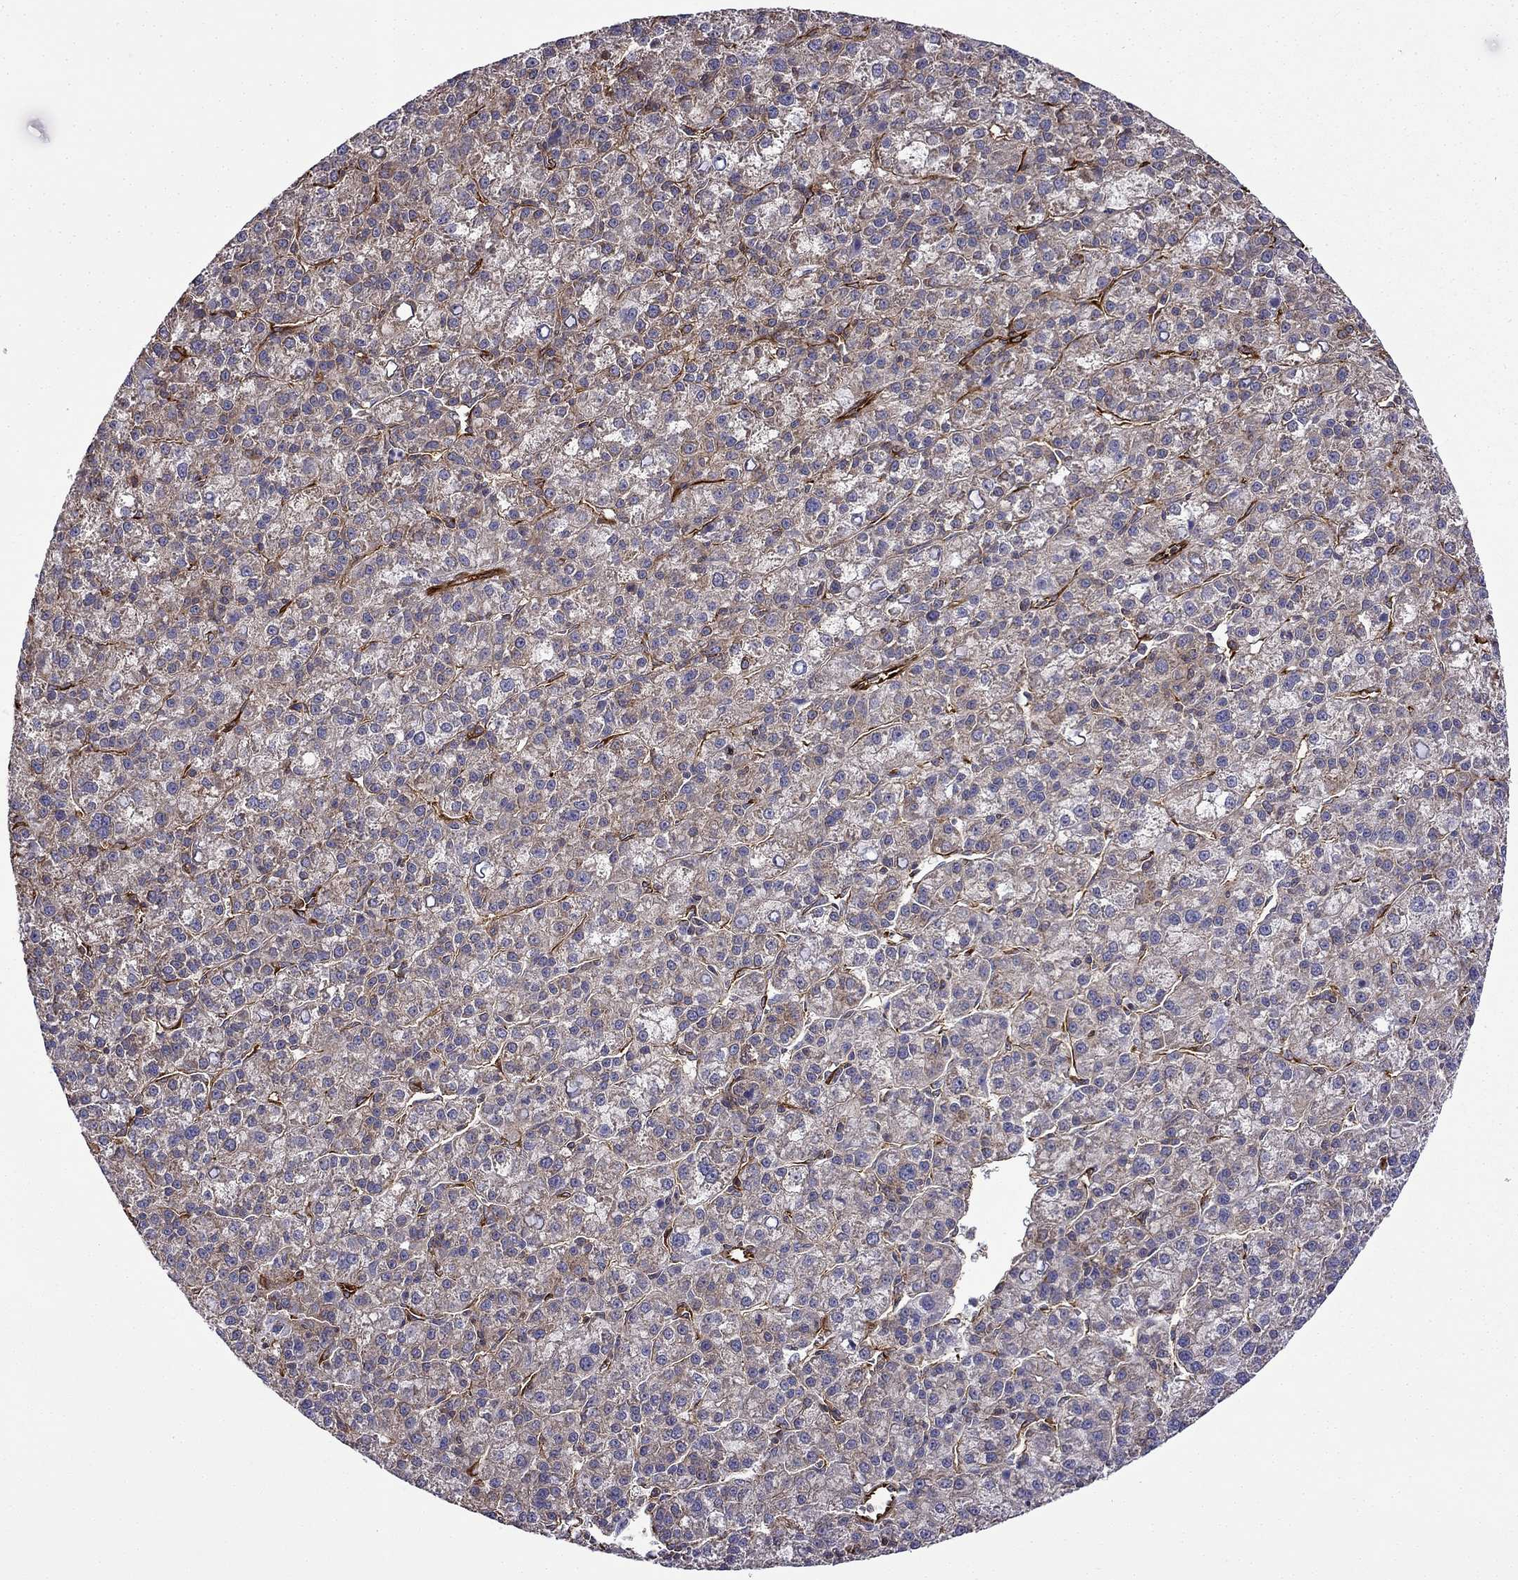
{"staining": {"intensity": "moderate", "quantity": "<25%", "location": "cytoplasmic/membranous"}, "tissue": "liver cancer", "cell_type": "Tumor cells", "image_type": "cancer", "snomed": [{"axis": "morphology", "description": "Carcinoma, Hepatocellular, NOS"}, {"axis": "topography", "description": "Liver"}], "caption": "A low amount of moderate cytoplasmic/membranous positivity is present in about <25% of tumor cells in liver hepatocellular carcinoma tissue. (Brightfield microscopy of DAB IHC at high magnification).", "gene": "MAP4", "patient": {"sex": "female", "age": 60}}